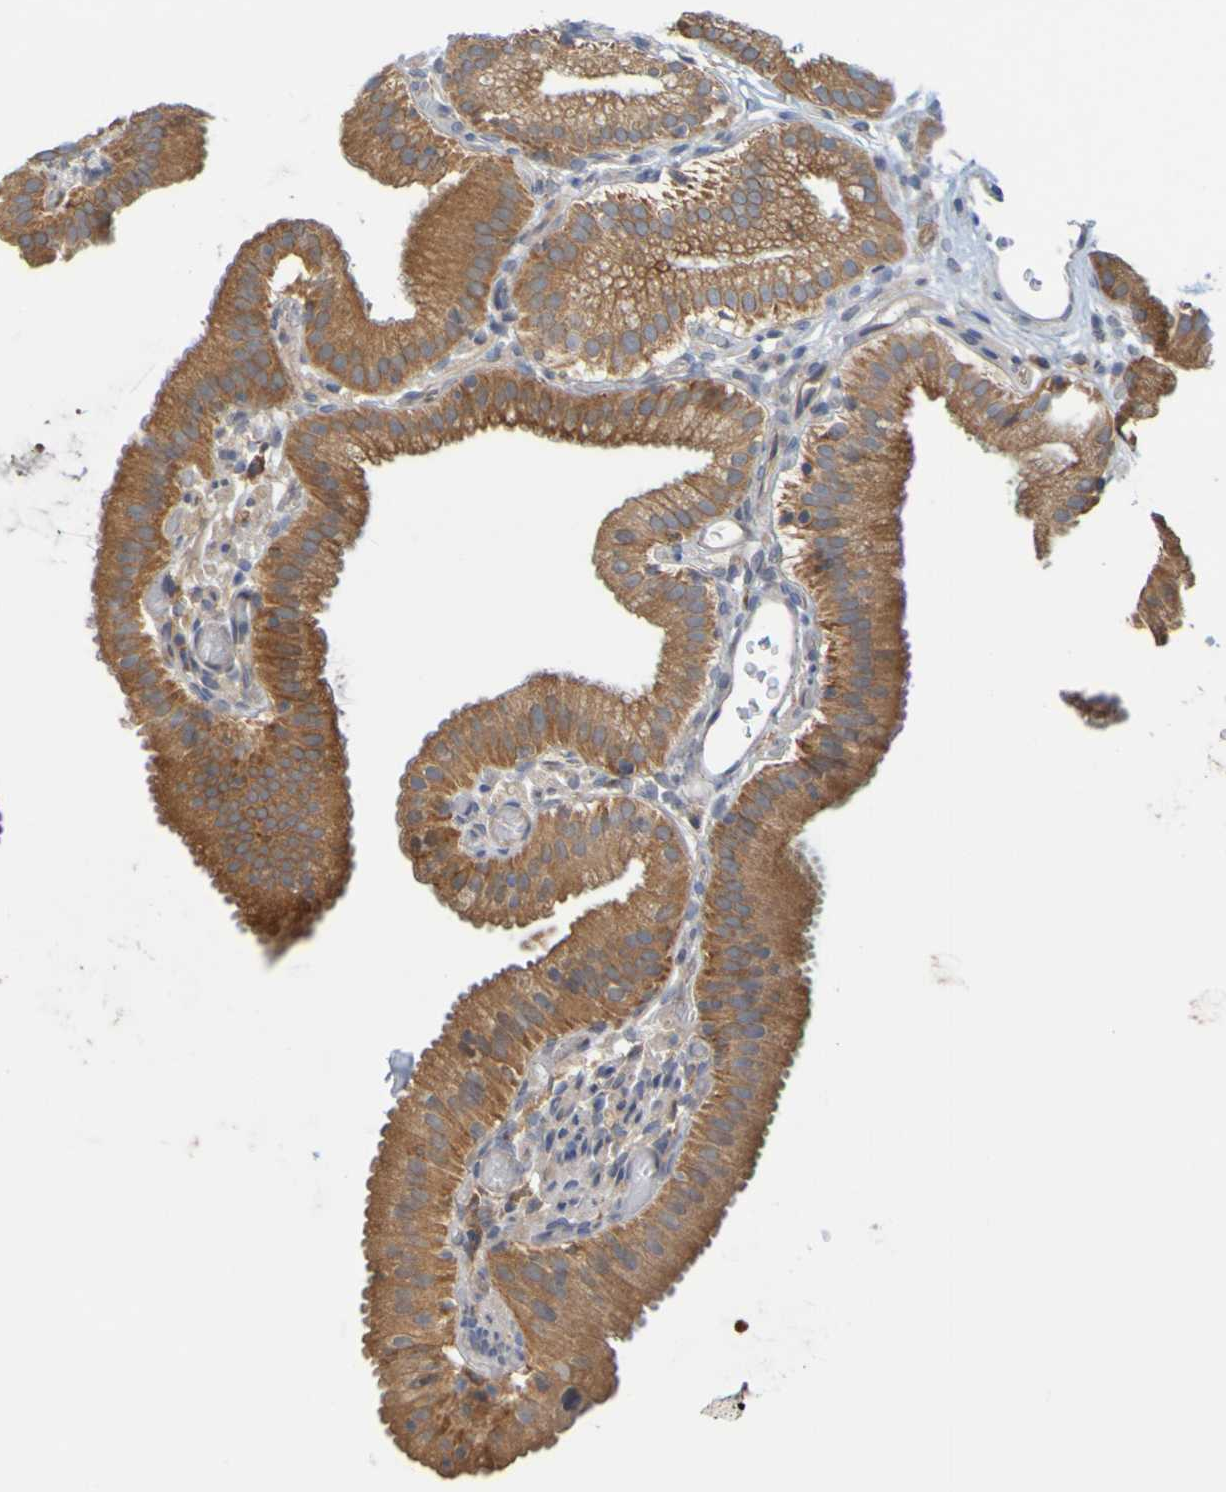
{"staining": {"intensity": "strong", "quantity": ">75%", "location": "cytoplasmic/membranous"}, "tissue": "gallbladder", "cell_type": "Glandular cells", "image_type": "normal", "snomed": [{"axis": "morphology", "description": "Normal tissue, NOS"}, {"axis": "topography", "description": "Gallbladder"}], "caption": "Brown immunohistochemical staining in unremarkable gallbladder displays strong cytoplasmic/membranous expression in approximately >75% of glandular cells. (Stains: DAB in brown, nuclei in blue, Microscopy: brightfield microscopy at high magnification).", "gene": "NAV2", "patient": {"sex": "male", "age": 54}}